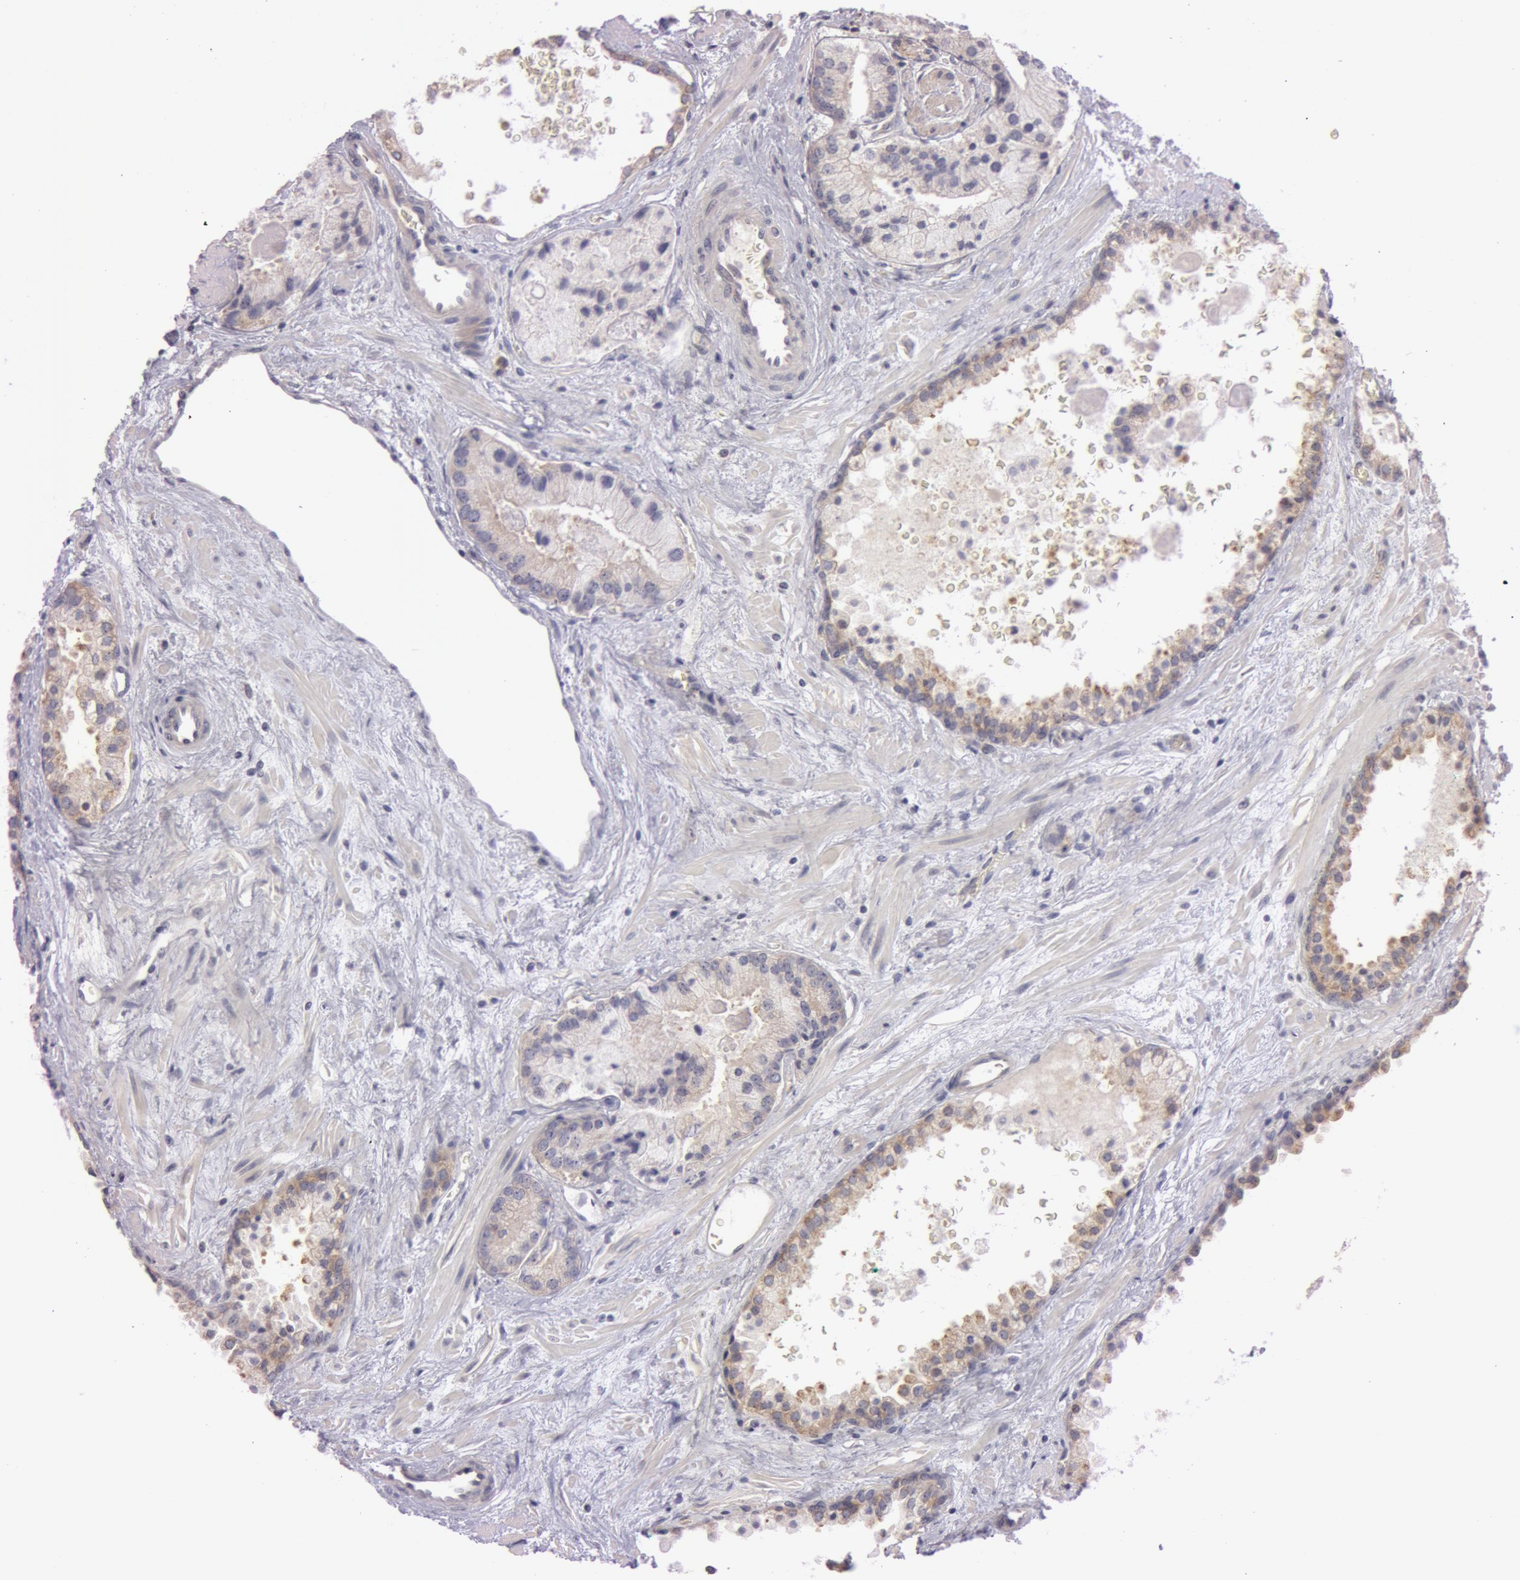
{"staining": {"intensity": "weak", "quantity": "25%-75%", "location": "cytoplasmic/membranous"}, "tissue": "prostate cancer", "cell_type": "Tumor cells", "image_type": "cancer", "snomed": [{"axis": "morphology", "description": "Adenocarcinoma, Medium grade"}, {"axis": "topography", "description": "Prostate"}], "caption": "About 25%-75% of tumor cells in human prostate cancer demonstrate weak cytoplasmic/membranous protein positivity as visualized by brown immunohistochemical staining.", "gene": "RALGAPA1", "patient": {"sex": "male", "age": 70}}